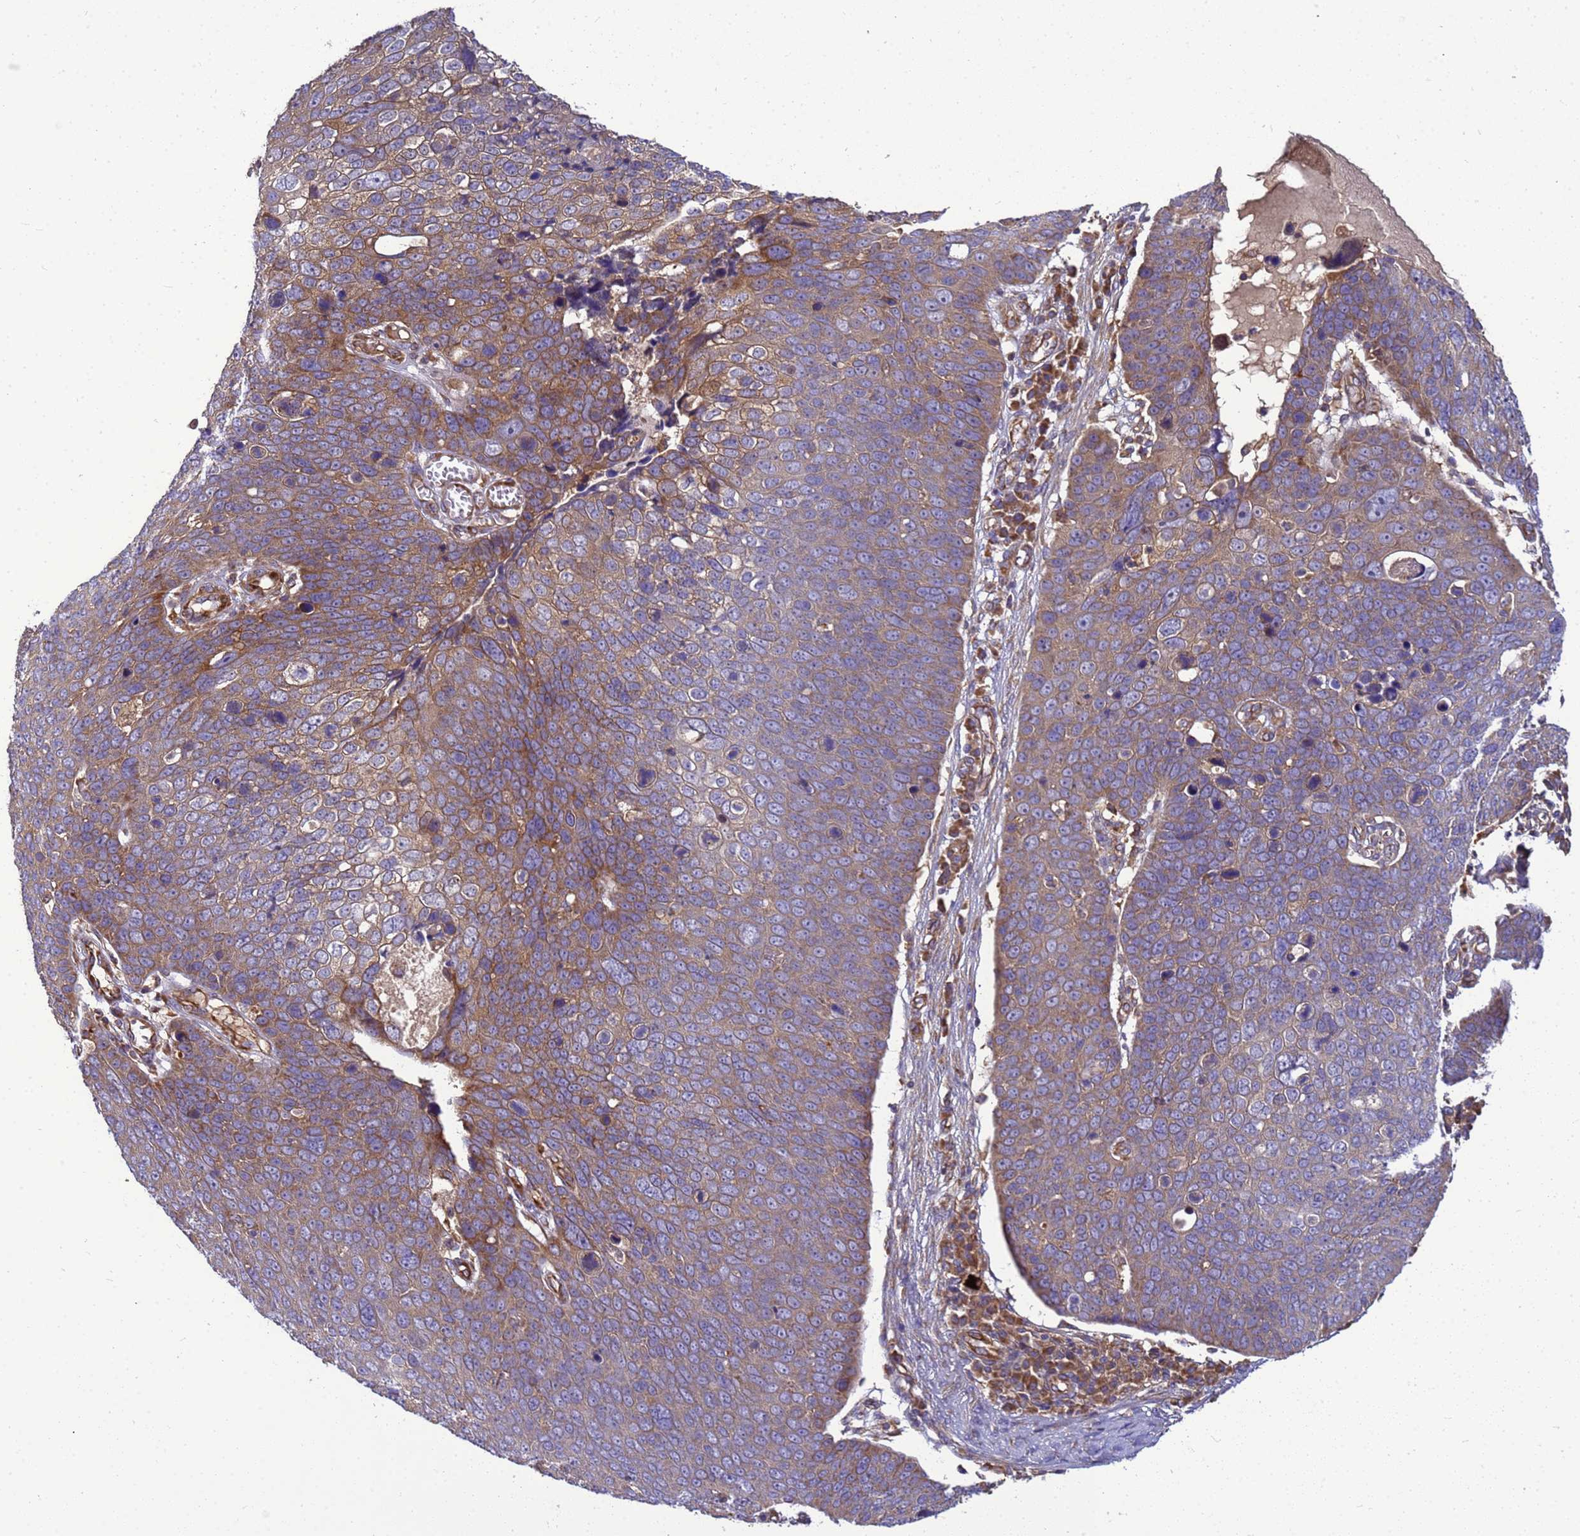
{"staining": {"intensity": "moderate", "quantity": "25%-75%", "location": "cytoplasmic/membranous"}, "tissue": "skin cancer", "cell_type": "Tumor cells", "image_type": "cancer", "snomed": [{"axis": "morphology", "description": "Squamous cell carcinoma, NOS"}, {"axis": "topography", "description": "Skin"}], "caption": "A photomicrograph of human skin cancer stained for a protein shows moderate cytoplasmic/membranous brown staining in tumor cells.", "gene": "BECN1", "patient": {"sex": "male", "age": 71}}